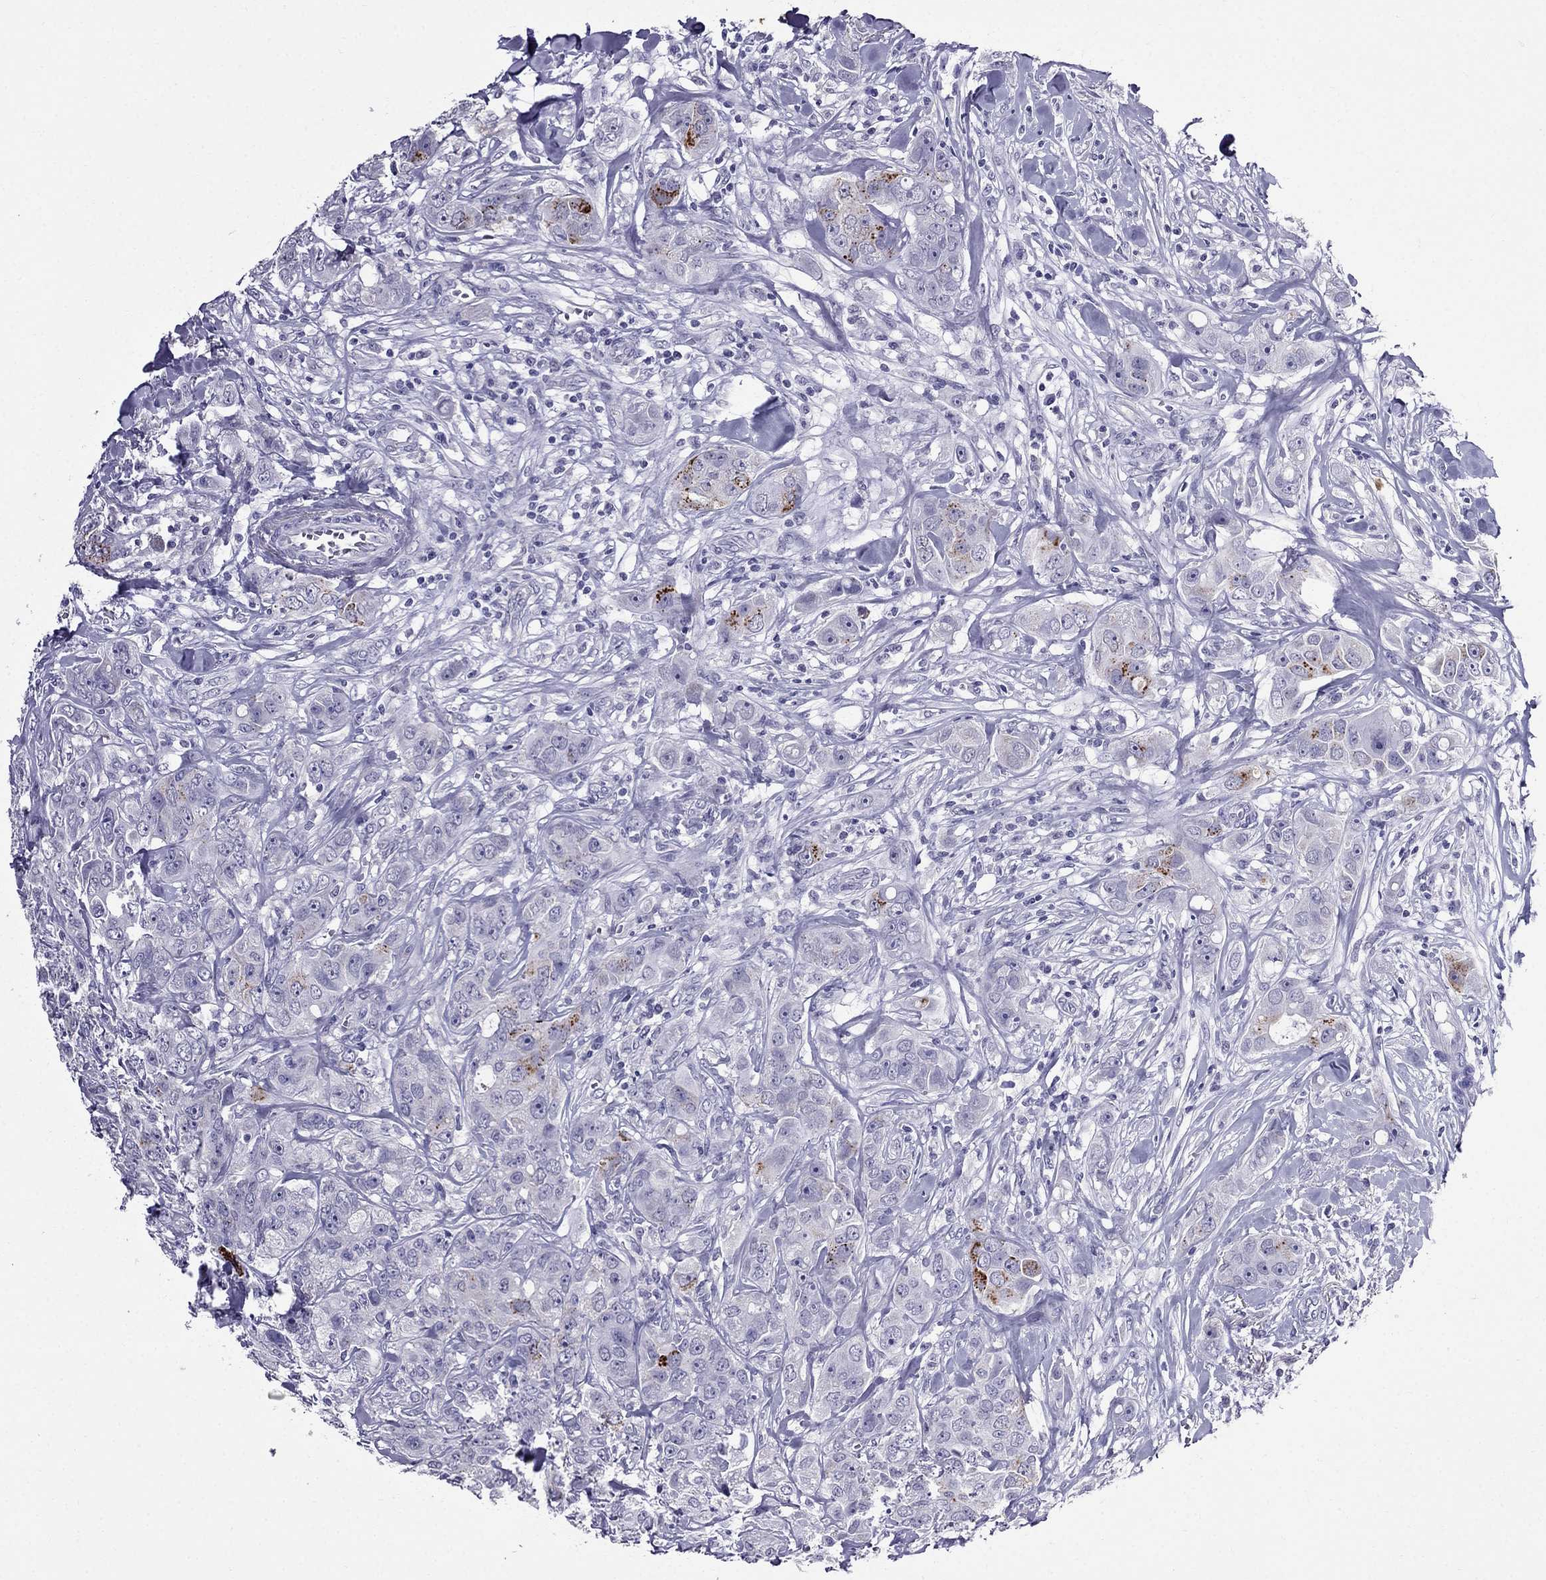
{"staining": {"intensity": "negative", "quantity": "none", "location": "none"}, "tissue": "breast cancer", "cell_type": "Tumor cells", "image_type": "cancer", "snomed": [{"axis": "morphology", "description": "Duct carcinoma"}, {"axis": "topography", "description": "Breast"}], "caption": "This is an immunohistochemistry micrograph of human breast cancer (intraductal carcinoma). There is no staining in tumor cells.", "gene": "OLFM4", "patient": {"sex": "female", "age": 43}}